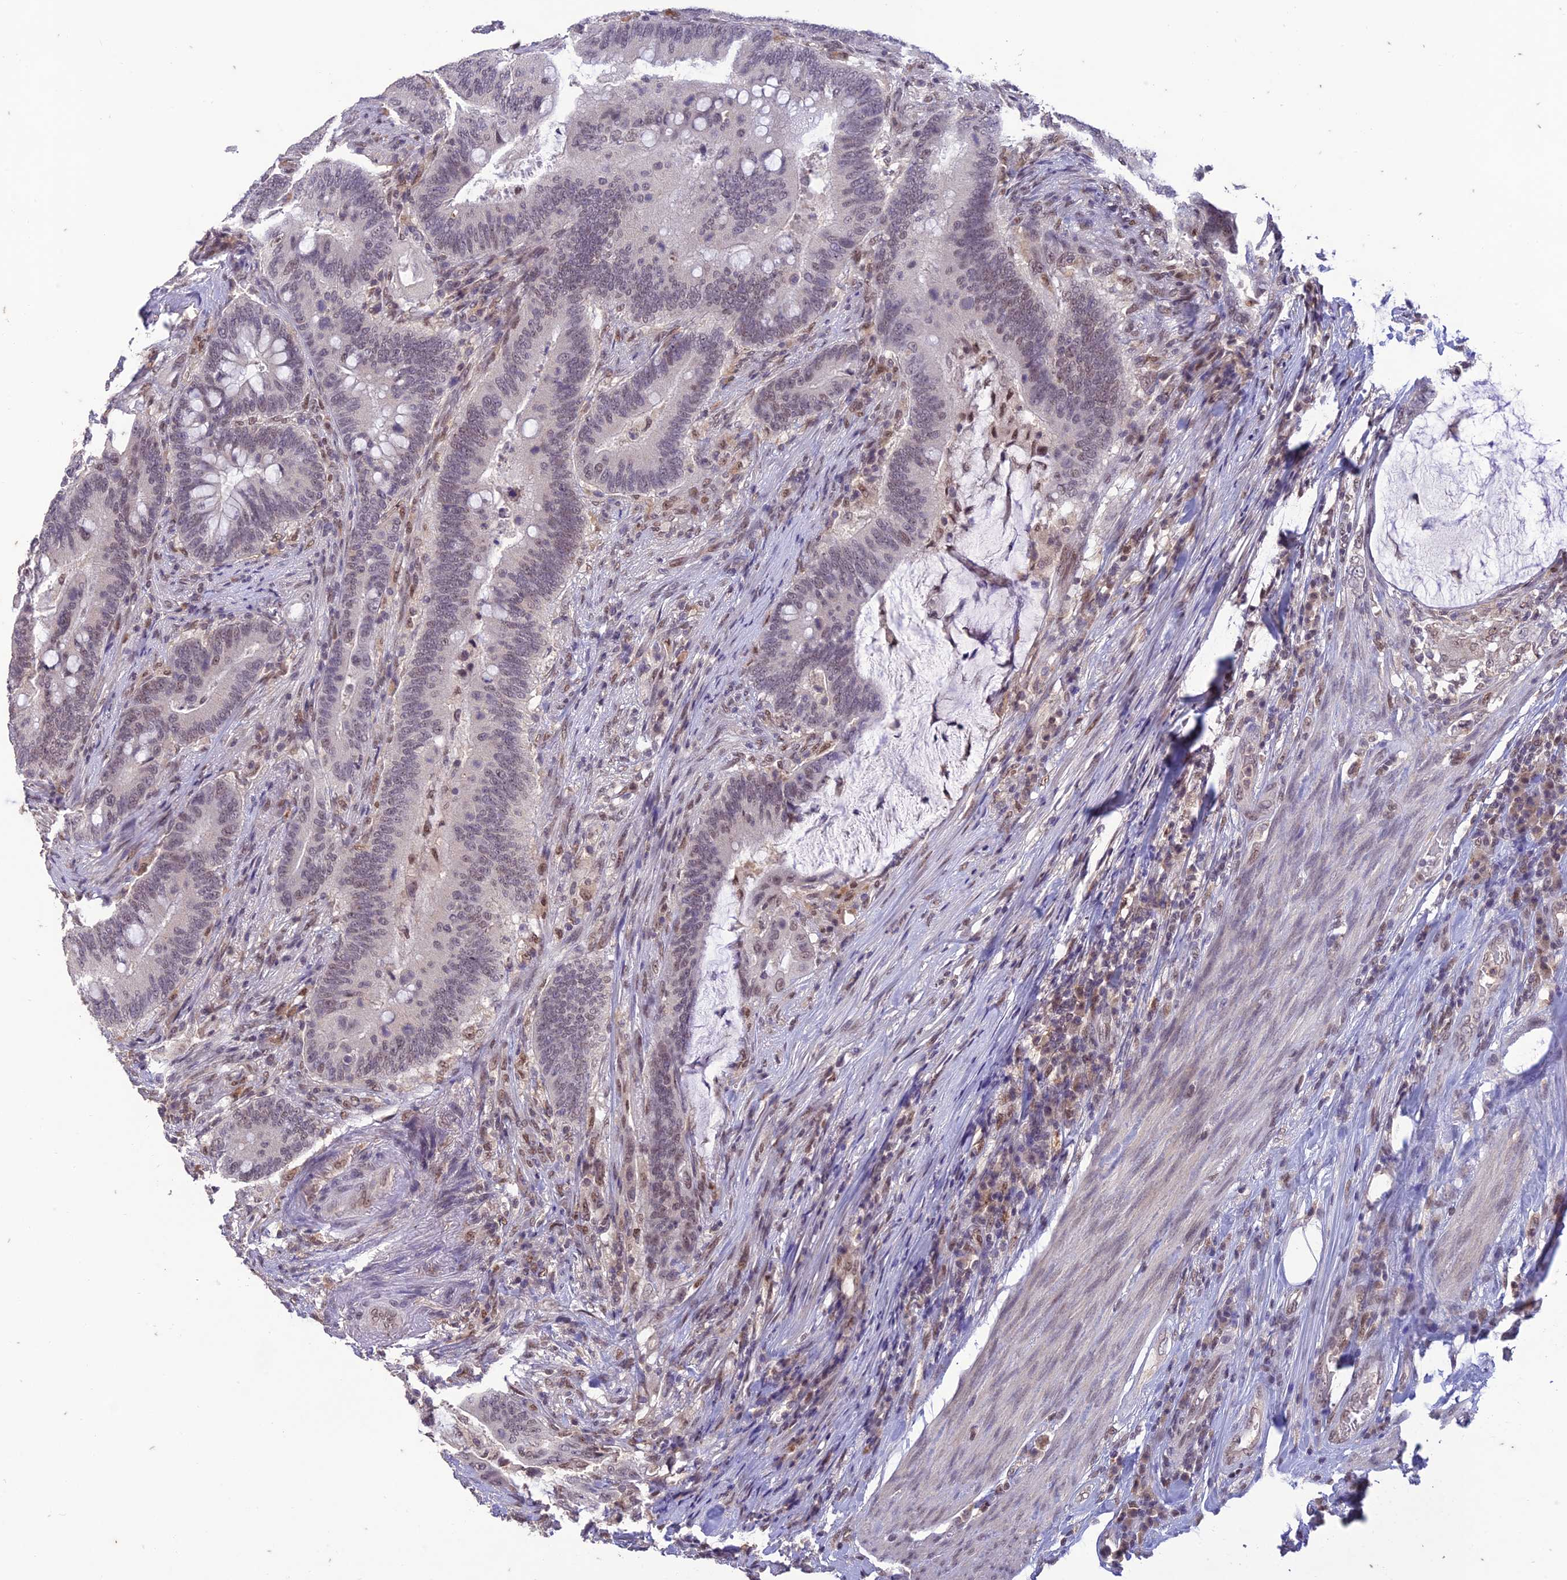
{"staining": {"intensity": "weak", "quantity": "<25%", "location": "nuclear"}, "tissue": "colorectal cancer", "cell_type": "Tumor cells", "image_type": "cancer", "snomed": [{"axis": "morphology", "description": "Adenocarcinoma, NOS"}, {"axis": "topography", "description": "Colon"}], "caption": "Image shows no protein staining in tumor cells of colorectal cancer tissue.", "gene": "POP4", "patient": {"sex": "female", "age": 66}}